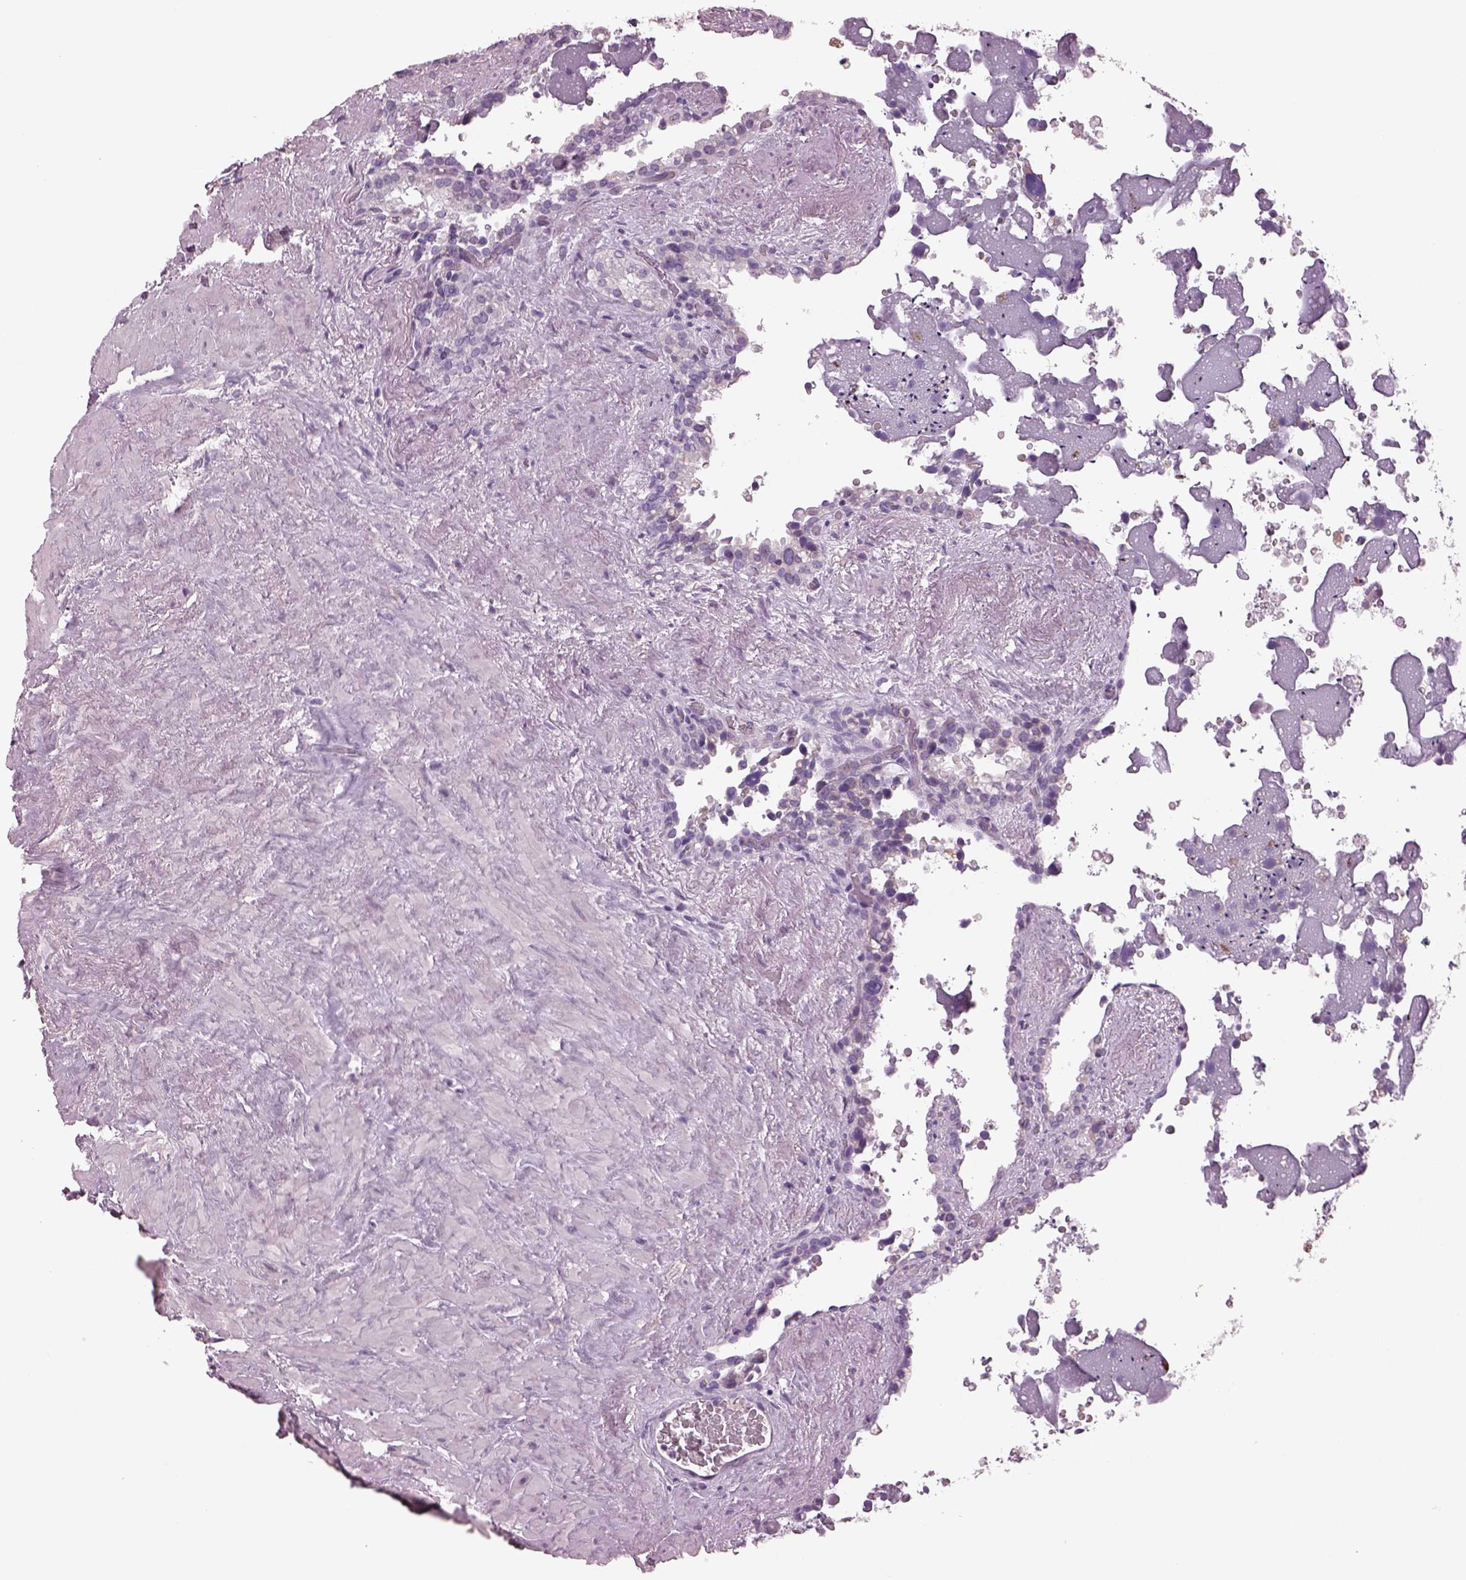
{"staining": {"intensity": "negative", "quantity": "none", "location": "none"}, "tissue": "seminal vesicle", "cell_type": "Glandular cells", "image_type": "normal", "snomed": [{"axis": "morphology", "description": "Normal tissue, NOS"}, {"axis": "topography", "description": "Seminal veicle"}], "caption": "The image displays no staining of glandular cells in normal seminal vesicle.", "gene": "CYLC1", "patient": {"sex": "male", "age": 71}}